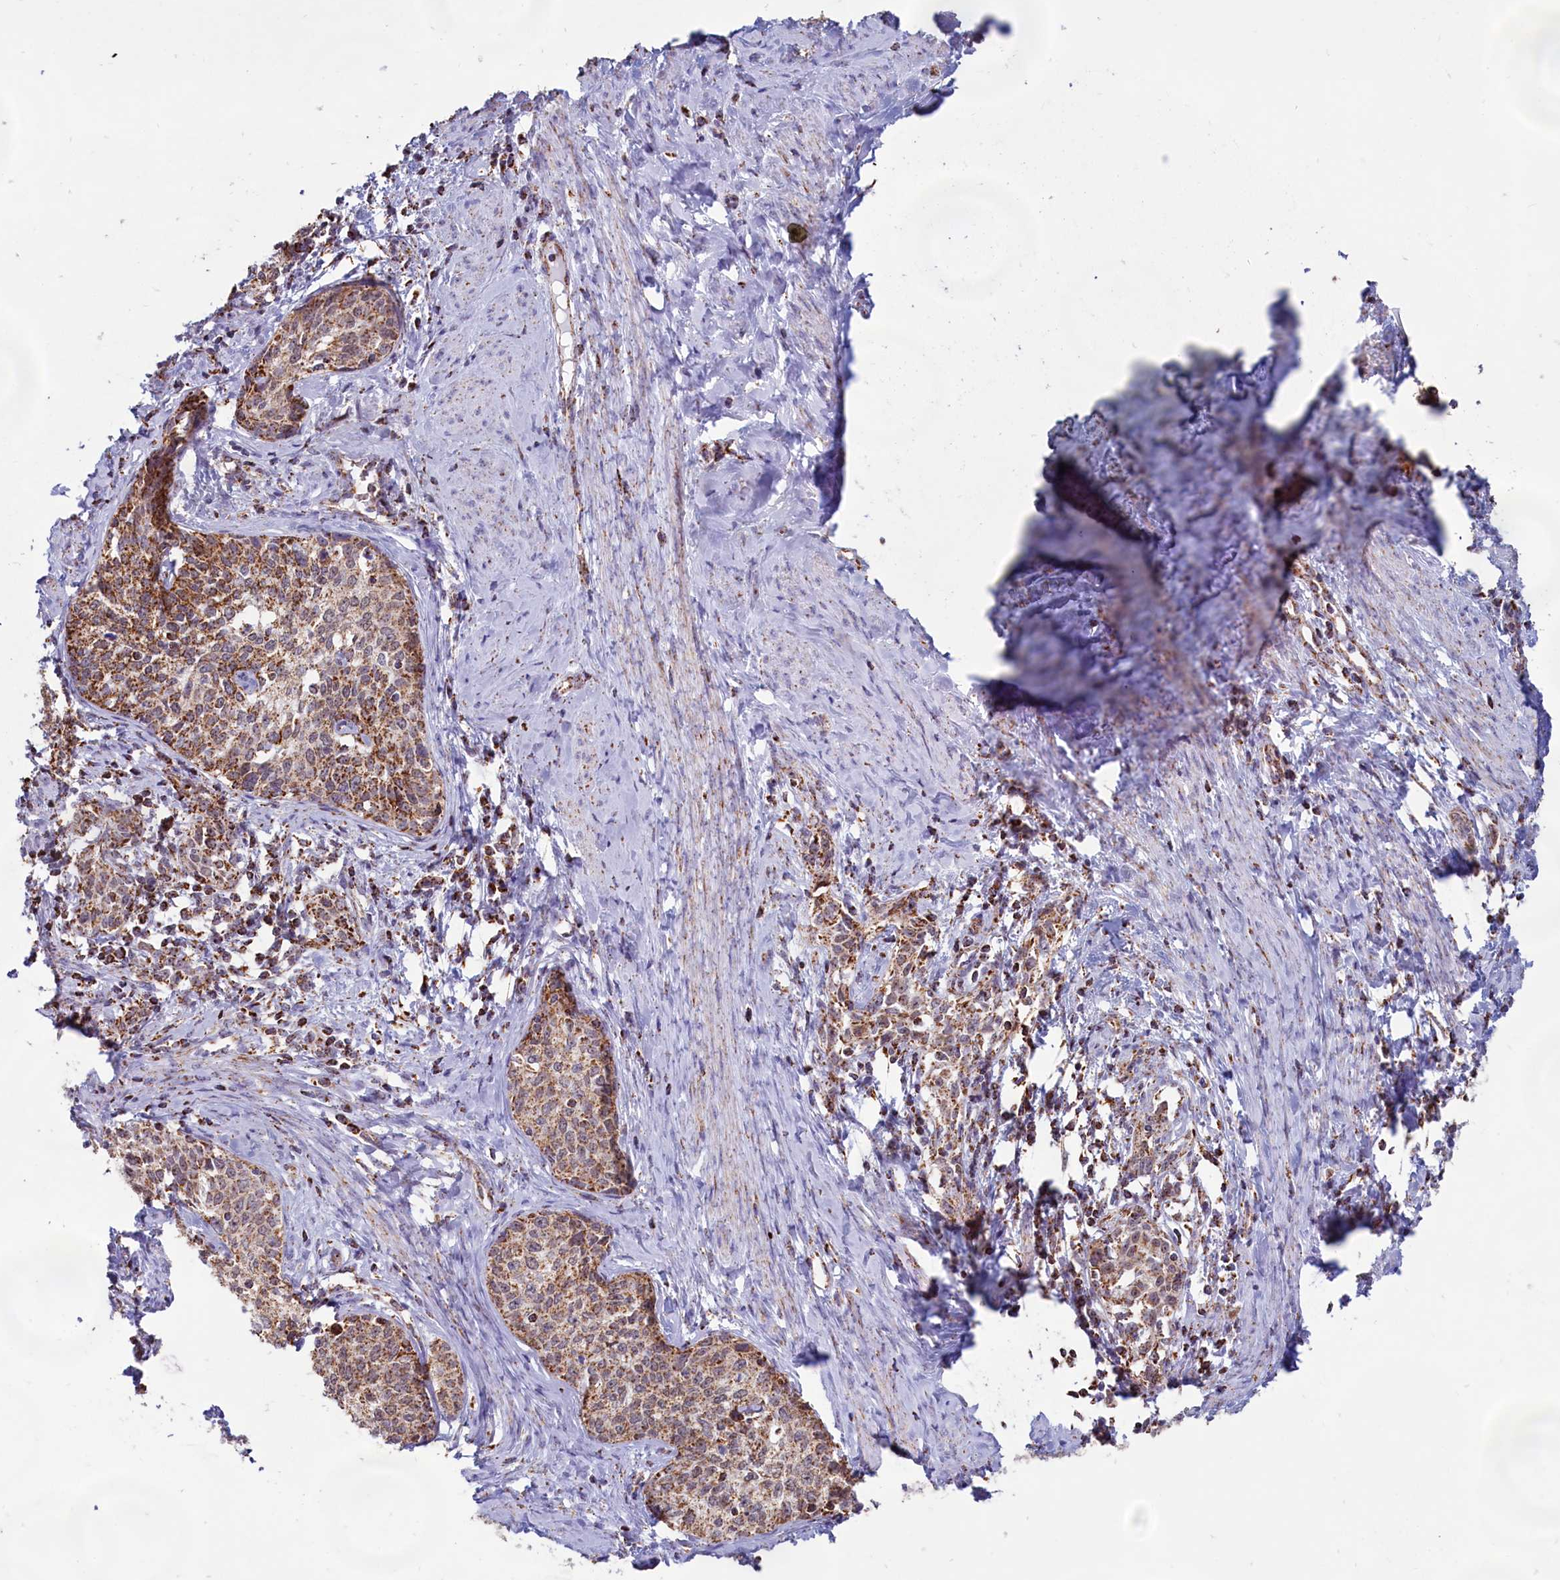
{"staining": {"intensity": "moderate", "quantity": ">75%", "location": "cytoplasmic/membranous"}, "tissue": "cervical cancer", "cell_type": "Tumor cells", "image_type": "cancer", "snomed": [{"axis": "morphology", "description": "Squamous cell carcinoma, NOS"}, {"axis": "morphology", "description": "Adenocarcinoma, NOS"}, {"axis": "topography", "description": "Cervix"}], "caption": "This histopathology image displays immunohistochemistry (IHC) staining of cervical squamous cell carcinoma, with medium moderate cytoplasmic/membranous expression in approximately >75% of tumor cells.", "gene": "C1D", "patient": {"sex": "female", "age": 52}}